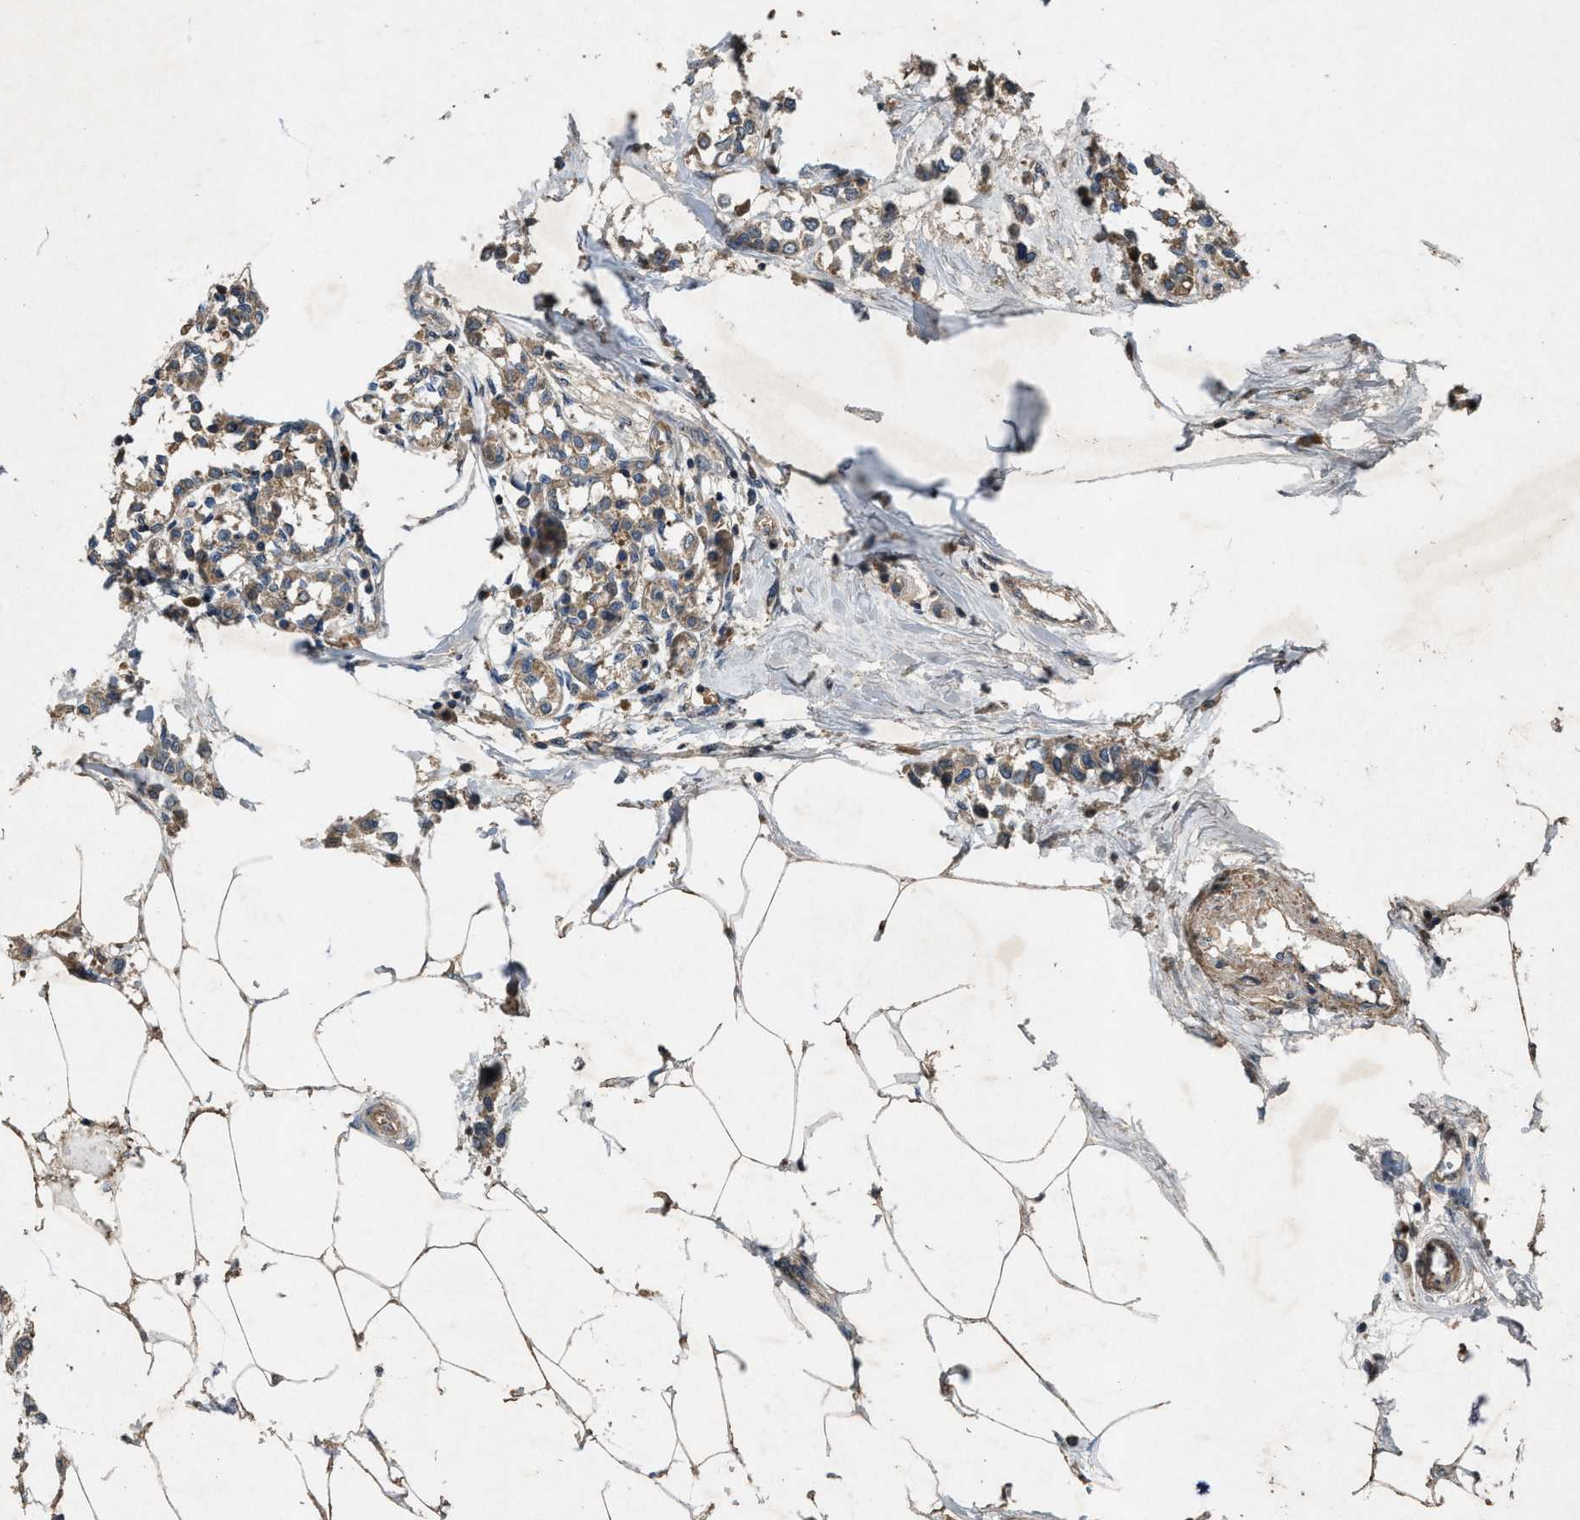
{"staining": {"intensity": "moderate", "quantity": ">75%", "location": "cytoplasmic/membranous"}, "tissue": "breast cancer", "cell_type": "Tumor cells", "image_type": "cancer", "snomed": [{"axis": "morphology", "description": "Lobular carcinoma"}, {"axis": "topography", "description": "Breast"}], "caption": "Moderate cytoplasmic/membranous expression for a protein is appreciated in approximately >75% of tumor cells of breast cancer using IHC.", "gene": "PDP2", "patient": {"sex": "female", "age": 51}}